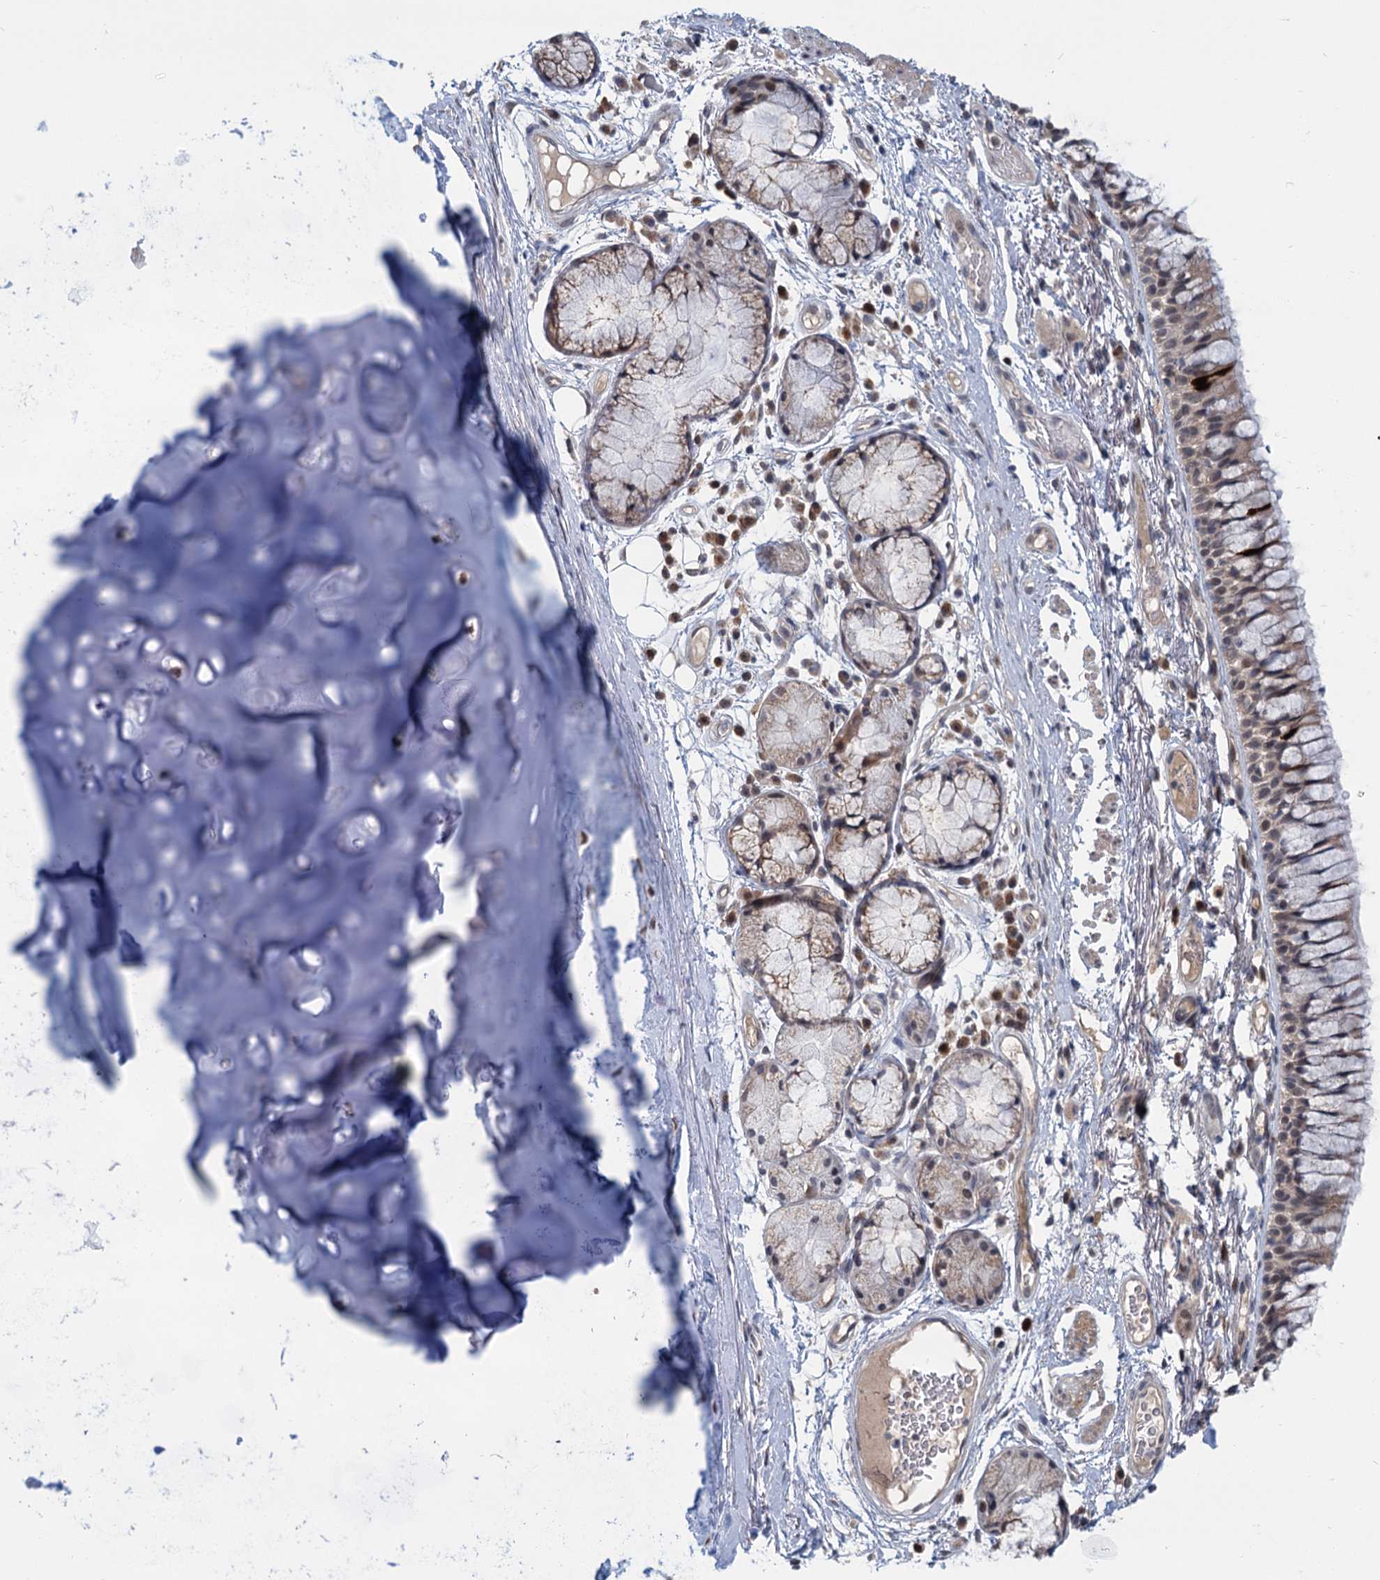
{"staining": {"intensity": "weak", "quantity": "25%-75%", "location": "cytoplasmic/membranous"}, "tissue": "bronchus", "cell_type": "Respiratory epithelial cells", "image_type": "normal", "snomed": [{"axis": "morphology", "description": "Normal tissue, NOS"}, {"axis": "topography", "description": "Cartilage tissue"}, {"axis": "topography", "description": "Bronchus"}], "caption": "Weak cytoplasmic/membranous positivity for a protein is appreciated in about 25%-75% of respiratory epithelial cells of benign bronchus using IHC.", "gene": "STAP1", "patient": {"sex": "female", "age": 73}}